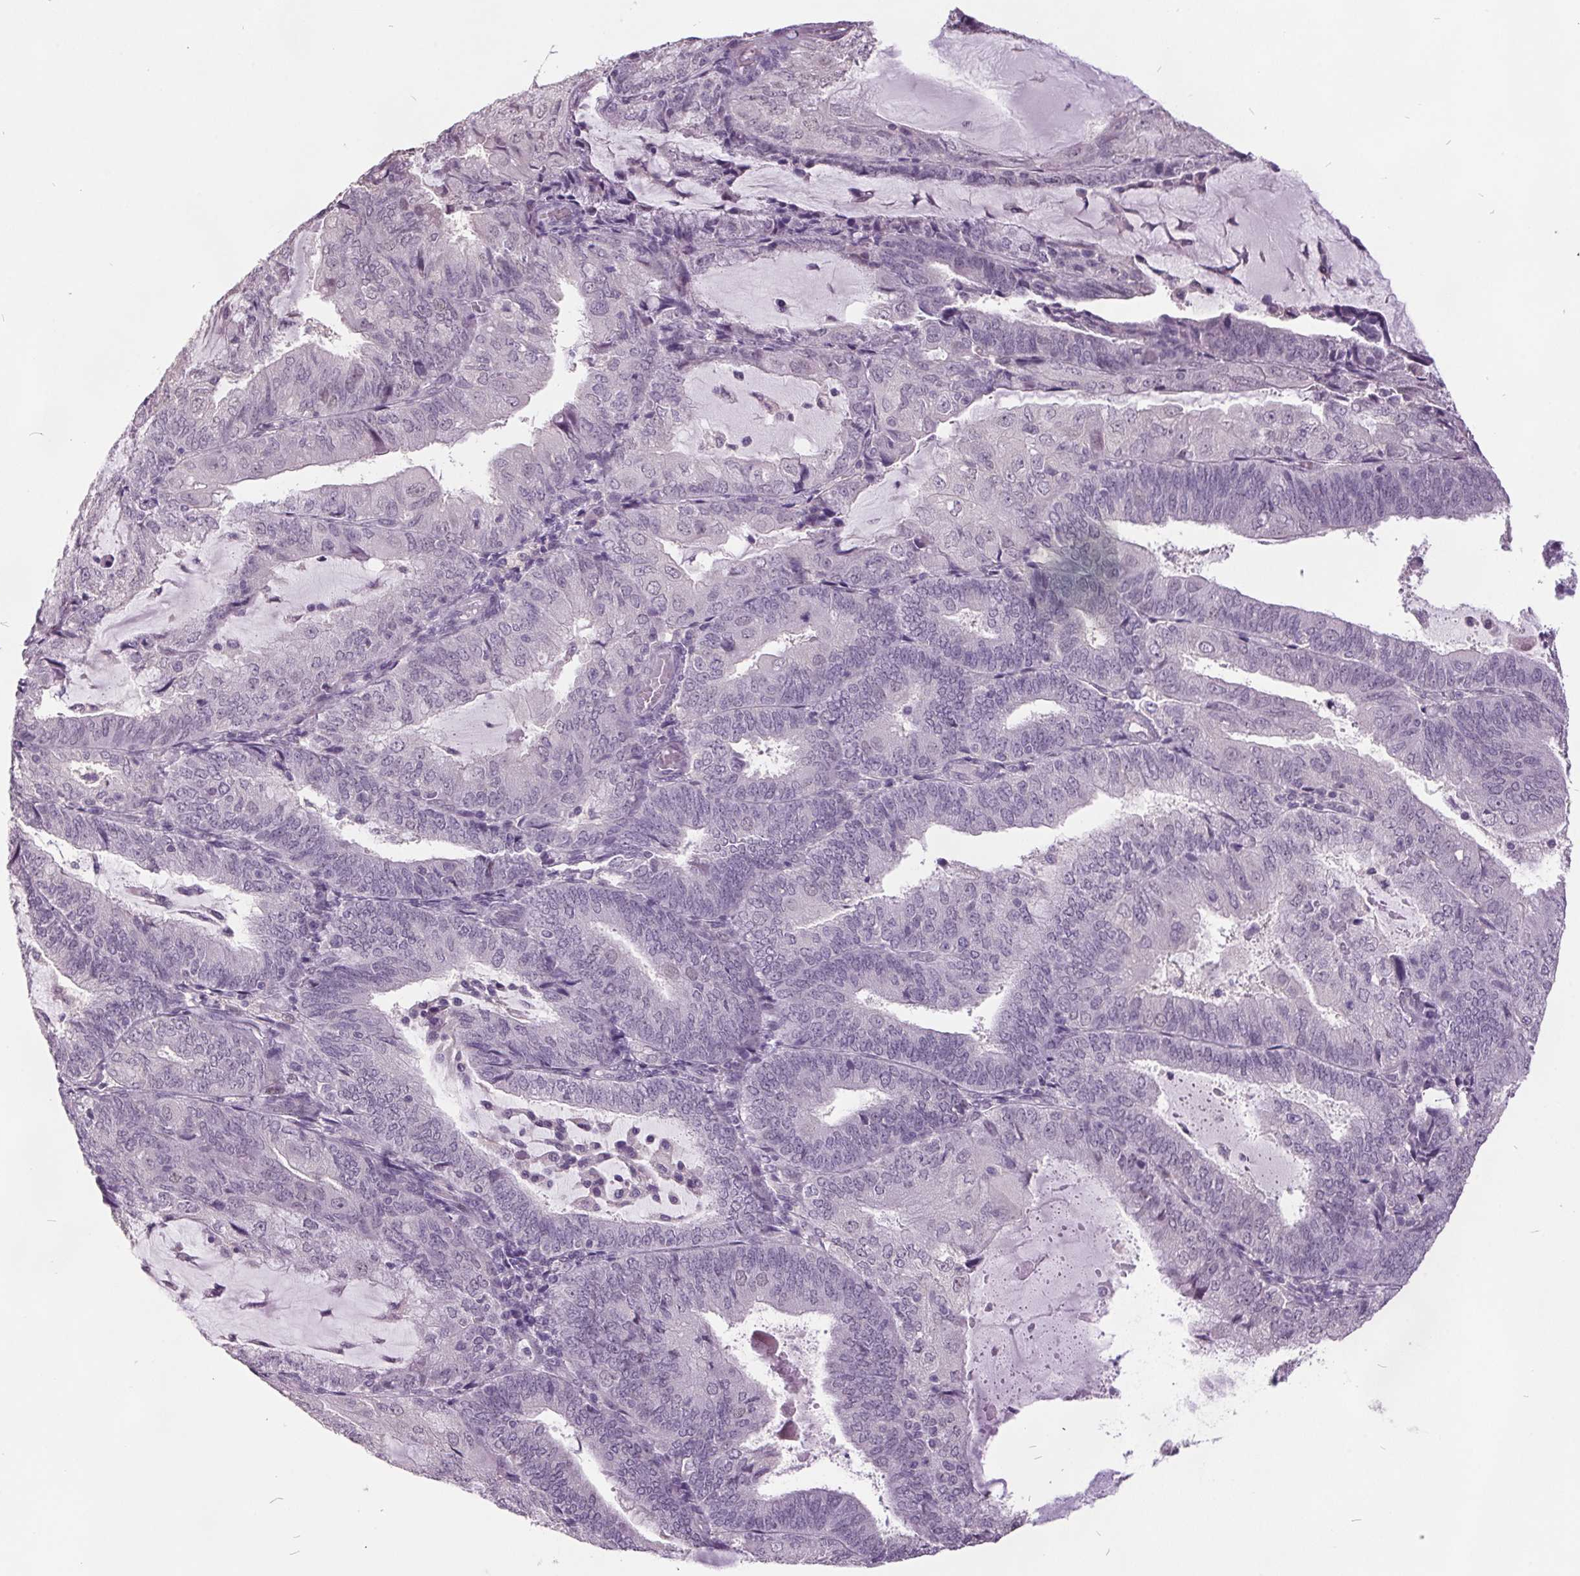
{"staining": {"intensity": "negative", "quantity": "none", "location": "none"}, "tissue": "endometrial cancer", "cell_type": "Tumor cells", "image_type": "cancer", "snomed": [{"axis": "morphology", "description": "Adenocarcinoma, NOS"}, {"axis": "topography", "description": "Endometrium"}], "caption": "This photomicrograph is of endometrial cancer stained with IHC to label a protein in brown with the nuclei are counter-stained blue. There is no positivity in tumor cells.", "gene": "C2orf16", "patient": {"sex": "female", "age": 81}}